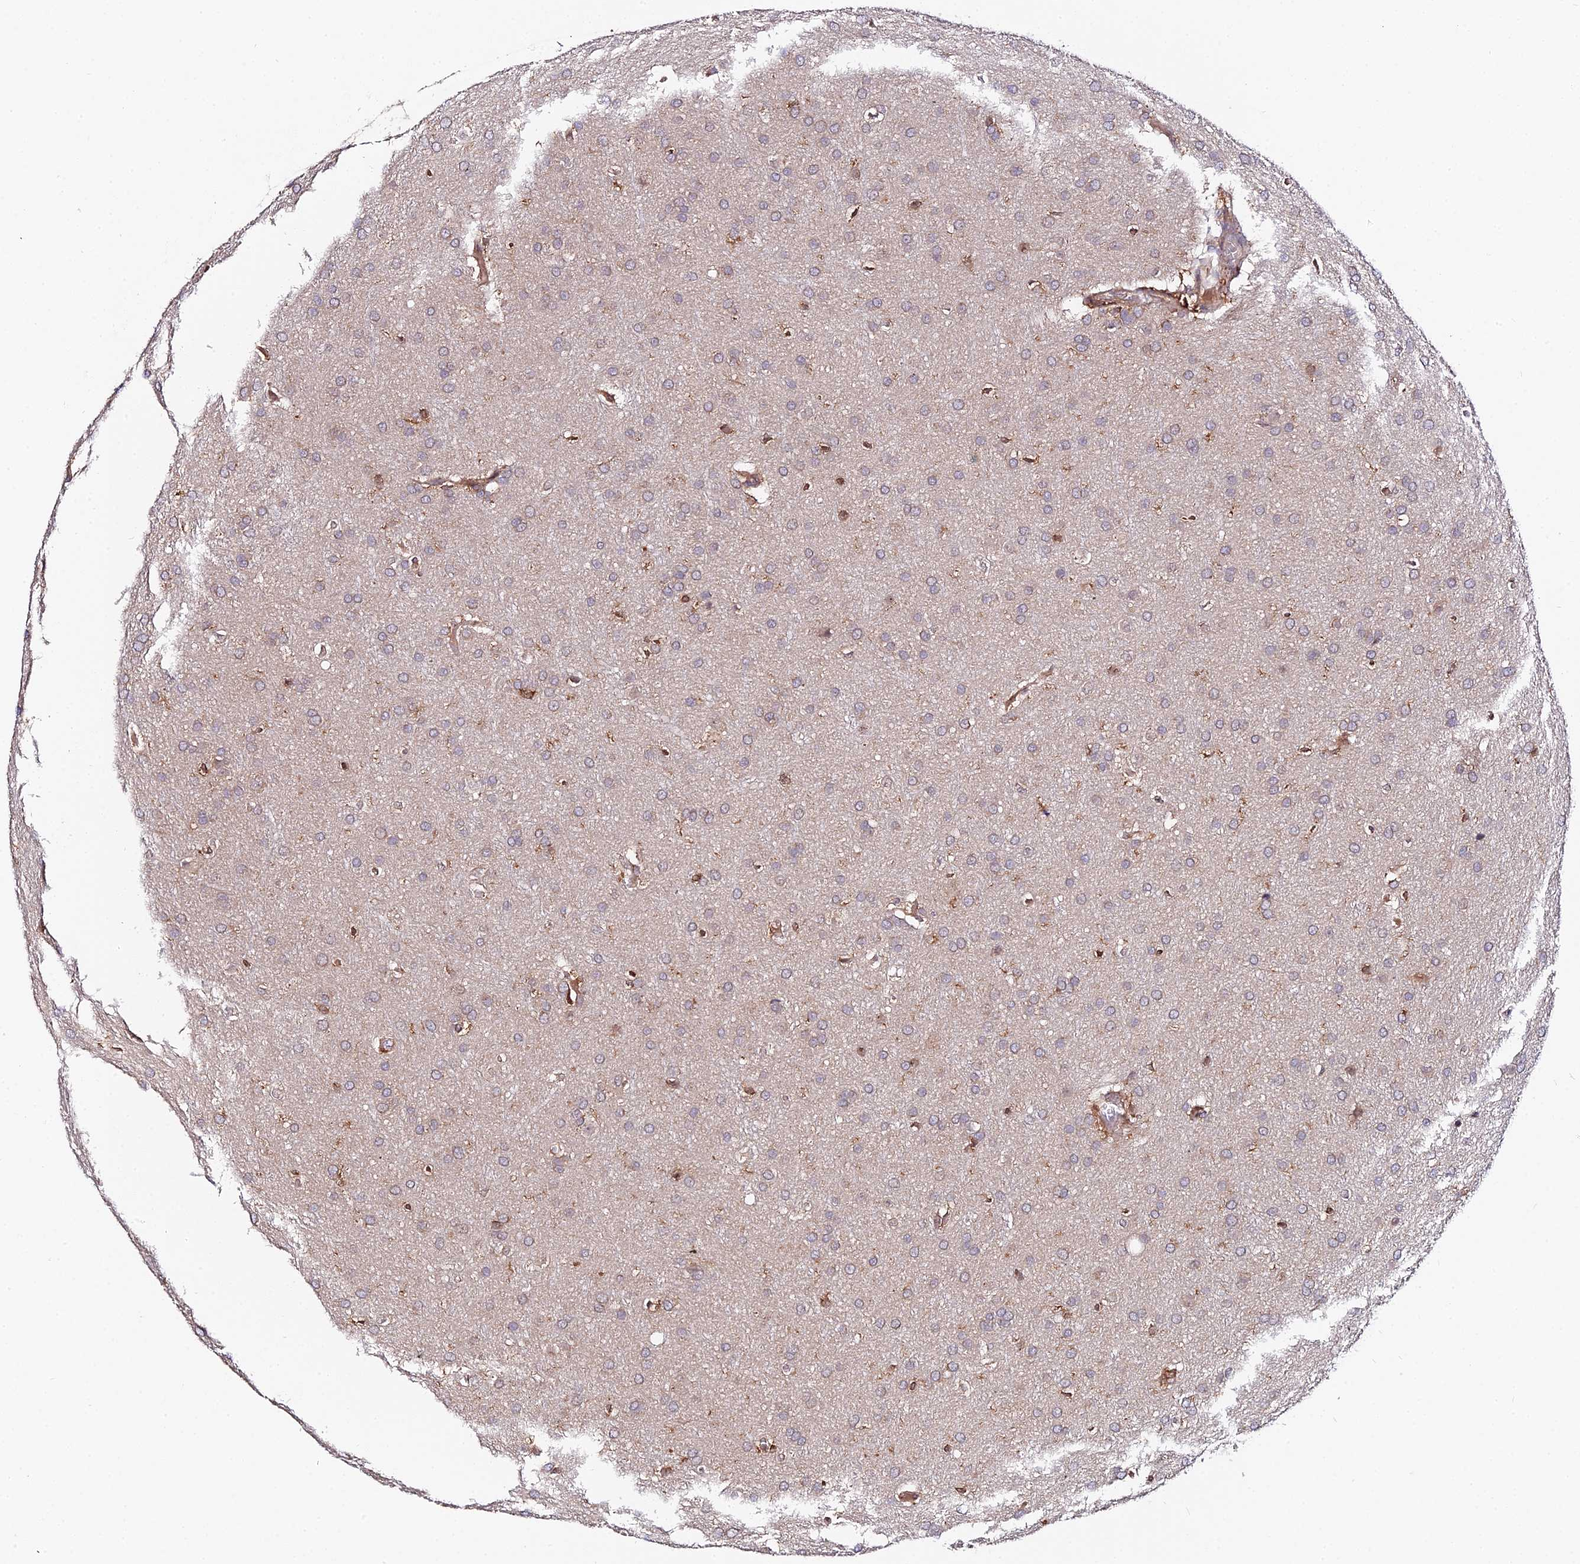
{"staining": {"intensity": "weak", "quantity": ">75%", "location": "cytoplasmic/membranous"}, "tissue": "glioma", "cell_type": "Tumor cells", "image_type": "cancer", "snomed": [{"axis": "morphology", "description": "Glioma, malignant, Low grade"}, {"axis": "topography", "description": "Brain"}], "caption": "Malignant glioma (low-grade) tissue demonstrates weak cytoplasmic/membranous staining in approximately >75% of tumor cells, visualized by immunohistochemistry. The staining was performed using DAB, with brown indicating positive protein expression. Nuclei are stained blue with hematoxylin.", "gene": "ZBED8", "patient": {"sex": "female", "age": 32}}